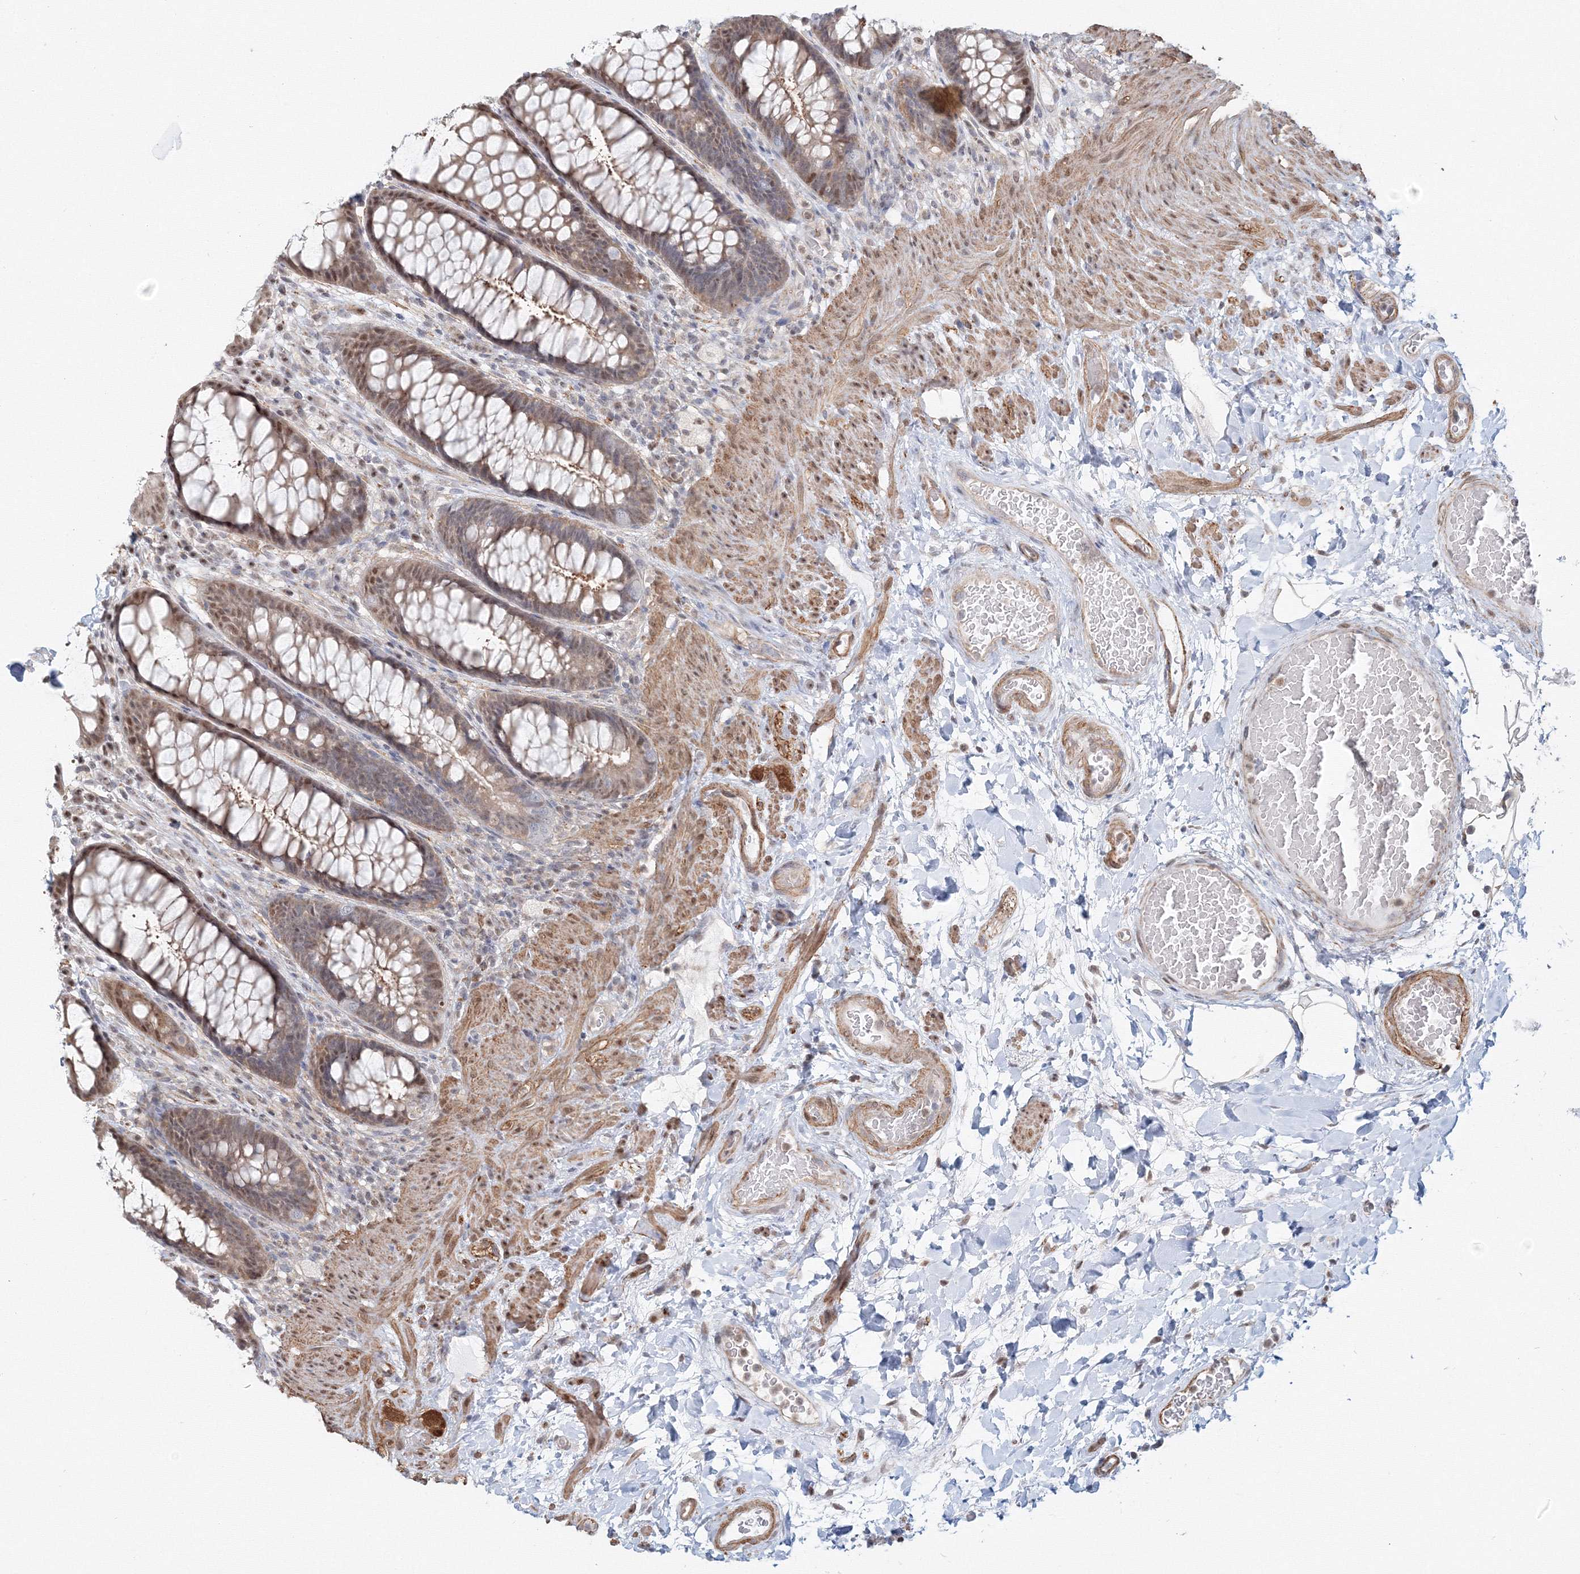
{"staining": {"intensity": "moderate", "quantity": ">75%", "location": "cytoplasmic/membranous,nuclear"}, "tissue": "rectum", "cell_type": "Glandular cells", "image_type": "normal", "snomed": [{"axis": "morphology", "description": "Normal tissue, NOS"}, {"axis": "topography", "description": "Rectum"}], "caption": "Protein positivity by IHC shows moderate cytoplasmic/membranous,nuclear positivity in about >75% of glandular cells in benign rectum.", "gene": "ARHGAP21", "patient": {"sex": "female", "age": 46}}